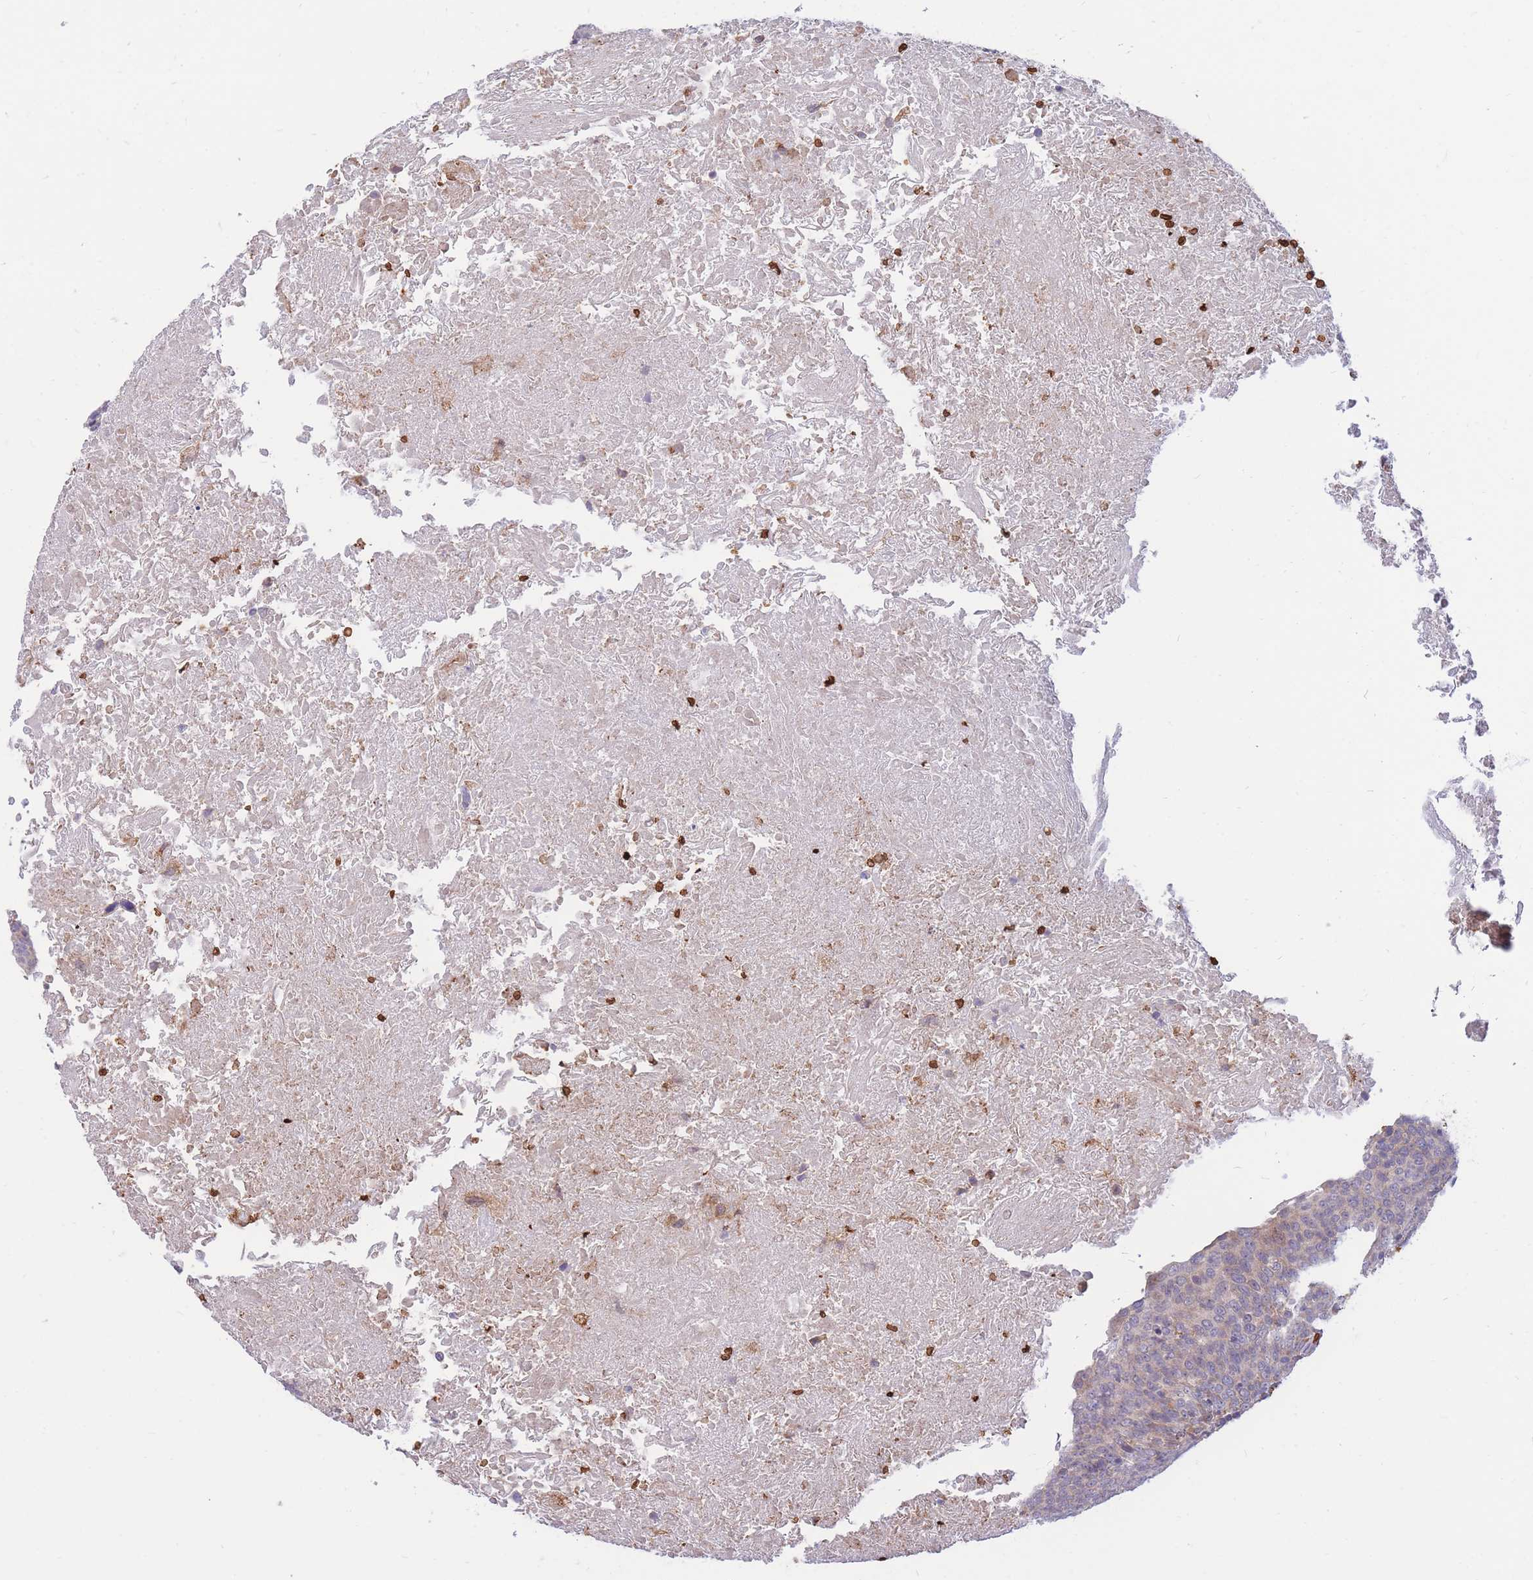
{"staining": {"intensity": "negative", "quantity": "none", "location": "none"}, "tissue": "head and neck cancer", "cell_type": "Tumor cells", "image_type": "cancer", "snomed": [{"axis": "morphology", "description": "Squamous cell carcinoma, NOS"}, {"axis": "morphology", "description": "Squamous cell carcinoma, metastatic, NOS"}, {"axis": "topography", "description": "Lymph node"}, {"axis": "topography", "description": "Head-Neck"}], "caption": "Photomicrograph shows no significant protein staining in tumor cells of head and neck metastatic squamous cell carcinoma.", "gene": "ATP10D", "patient": {"sex": "male", "age": 62}}